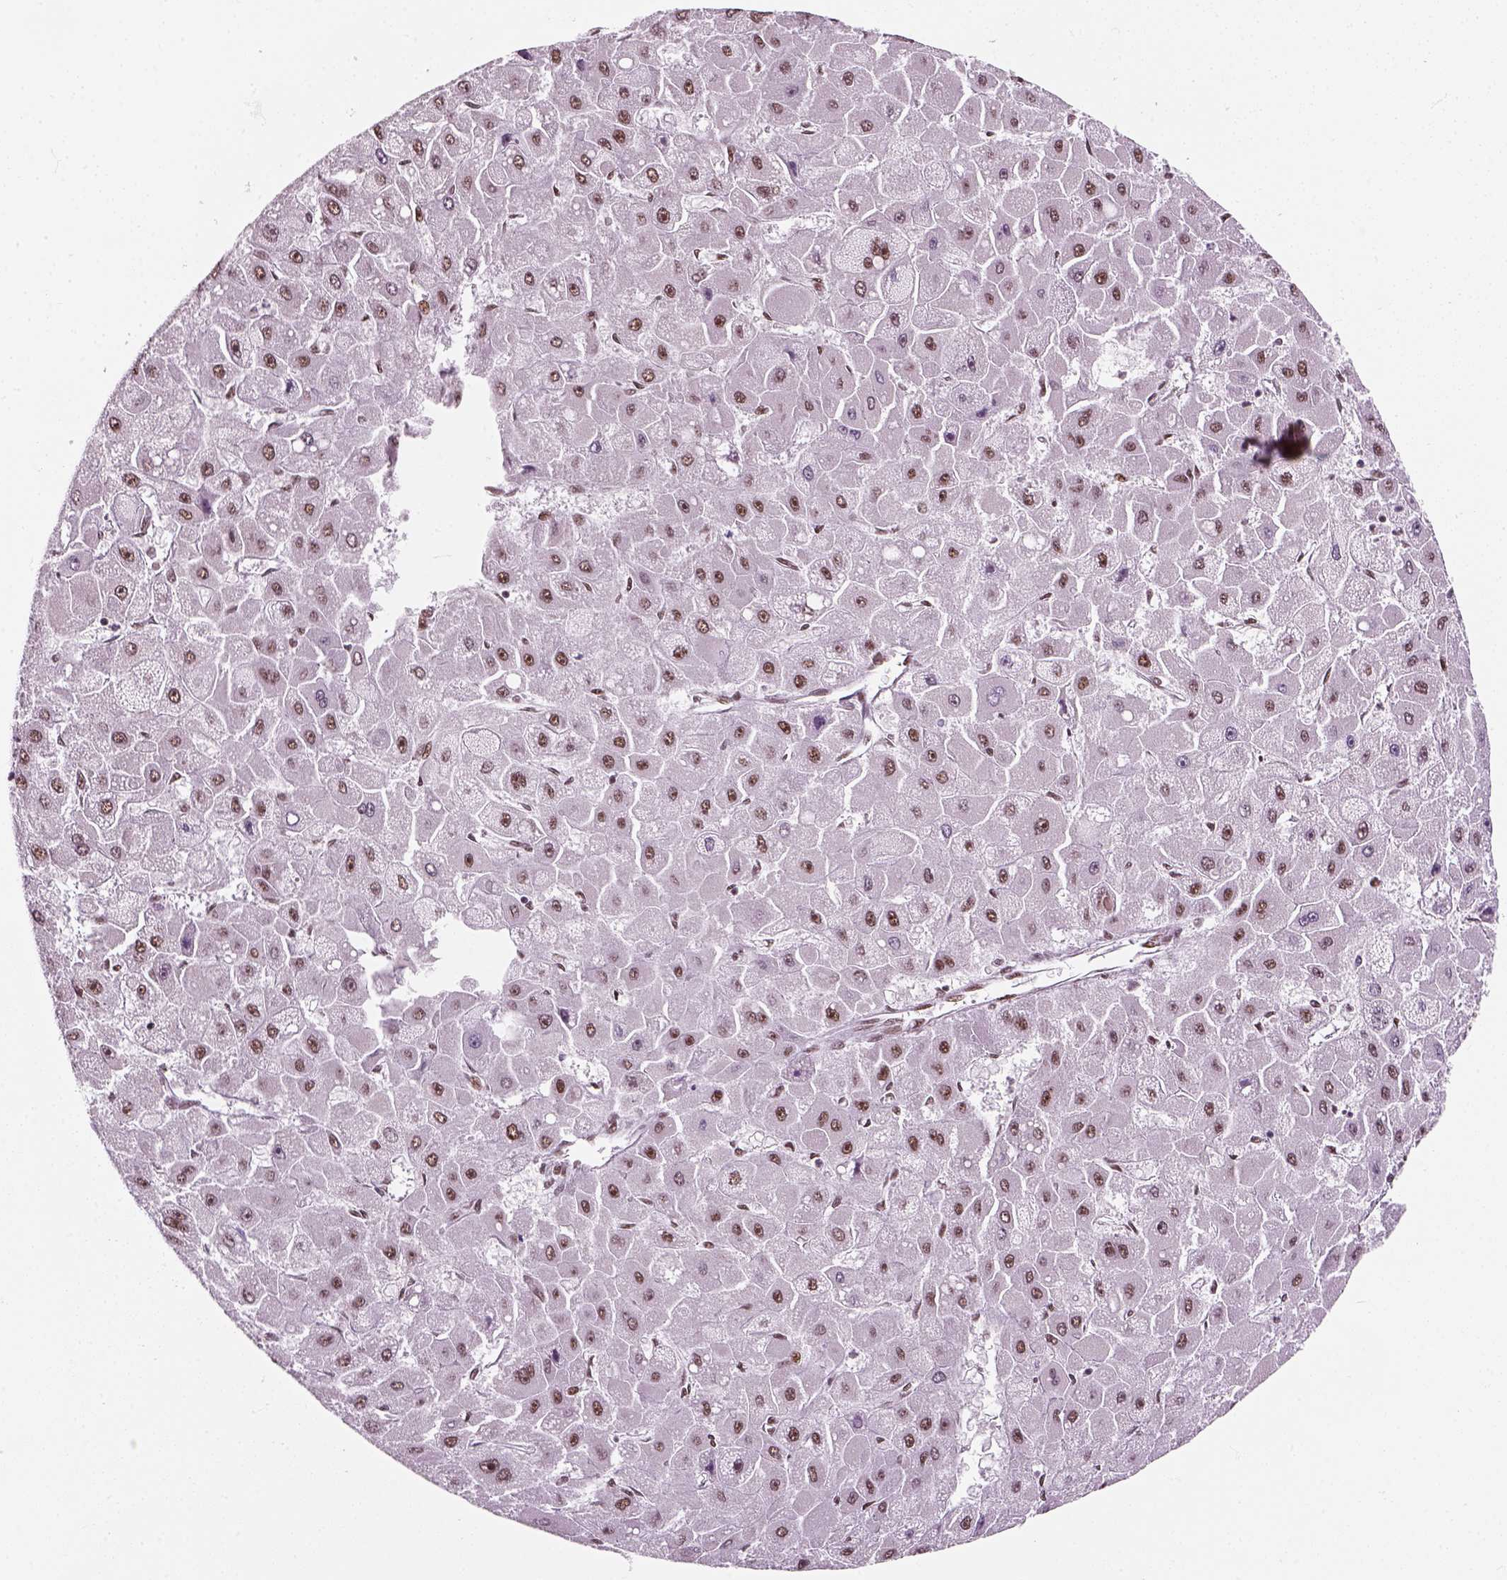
{"staining": {"intensity": "moderate", "quantity": ">75%", "location": "nuclear"}, "tissue": "liver cancer", "cell_type": "Tumor cells", "image_type": "cancer", "snomed": [{"axis": "morphology", "description": "Carcinoma, Hepatocellular, NOS"}, {"axis": "topography", "description": "Liver"}], "caption": "Immunohistochemistry photomicrograph of neoplastic tissue: human liver hepatocellular carcinoma stained using immunohistochemistry (IHC) shows medium levels of moderate protein expression localized specifically in the nuclear of tumor cells, appearing as a nuclear brown color.", "gene": "GTF2F1", "patient": {"sex": "female", "age": 25}}